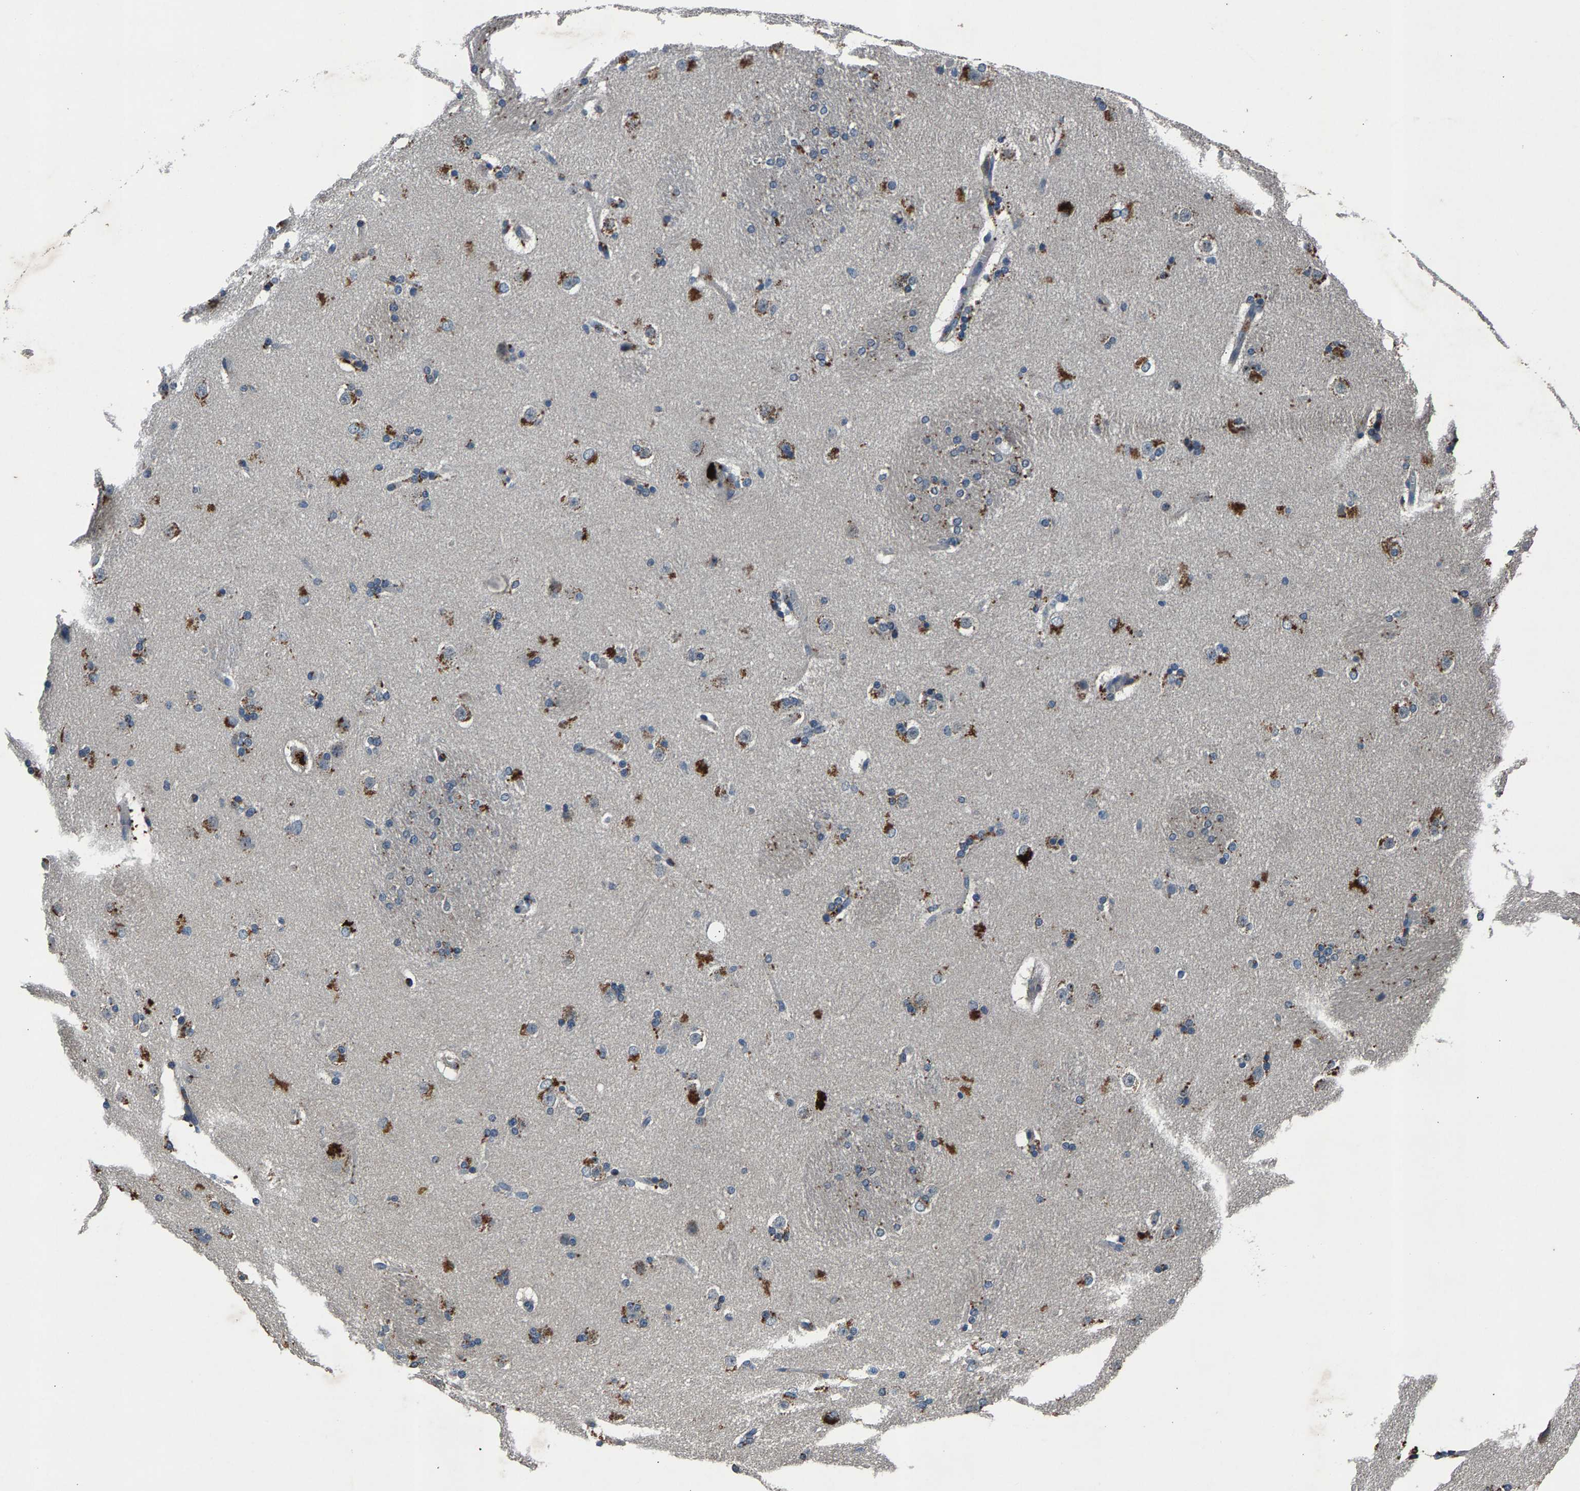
{"staining": {"intensity": "moderate", "quantity": "25%-75%", "location": "cytoplasmic/membranous"}, "tissue": "caudate", "cell_type": "Glial cells", "image_type": "normal", "snomed": [{"axis": "morphology", "description": "Normal tissue, NOS"}, {"axis": "topography", "description": "Lateral ventricle wall"}], "caption": "Protein staining reveals moderate cytoplasmic/membranous positivity in approximately 25%-75% of glial cells in benign caudate.", "gene": "PRXL2C", "patient": {"sex": "female", "age": 19}}